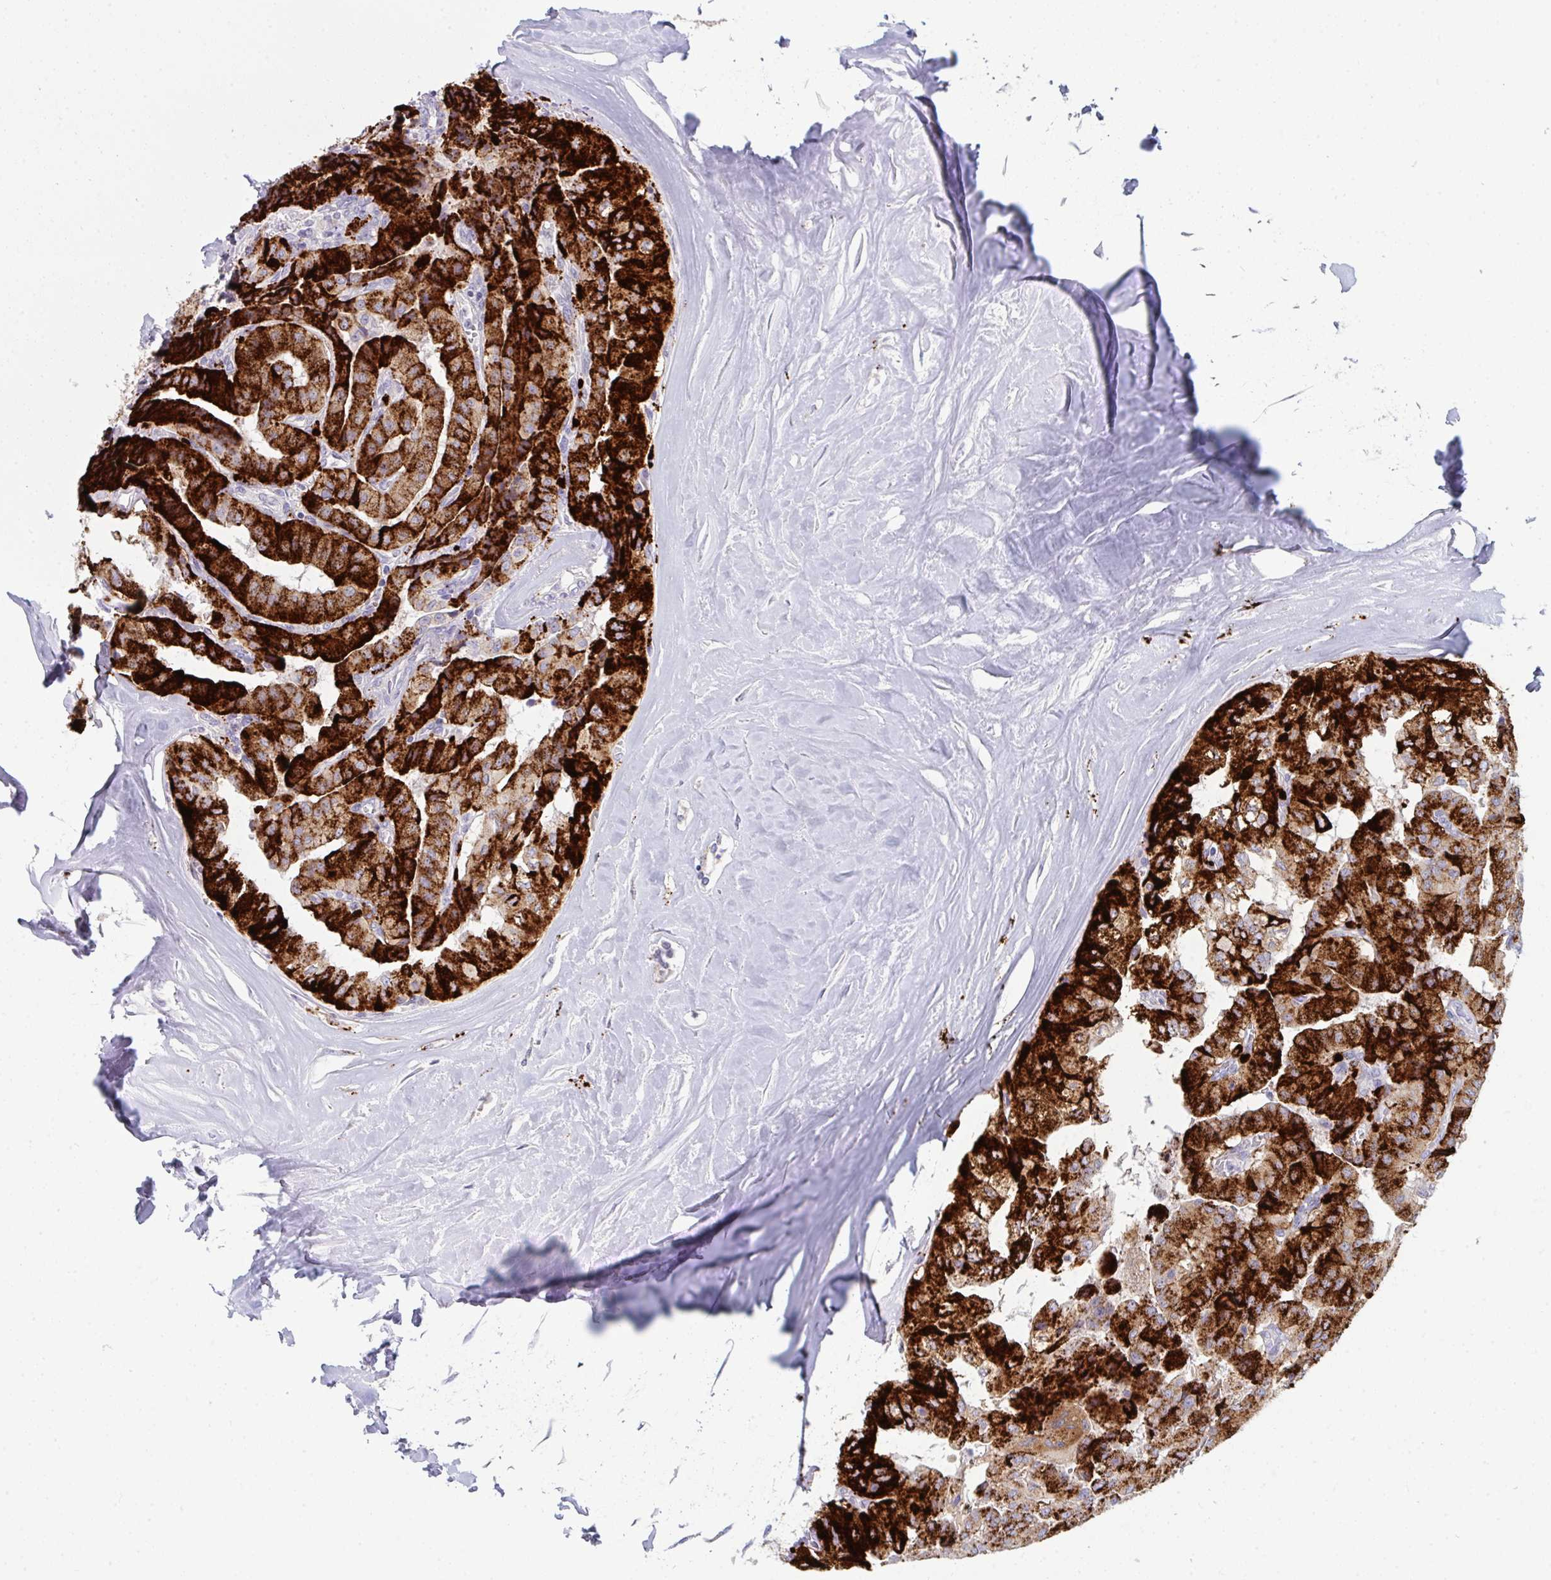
{"staining": {"intensity": "strong", "quantity": ">75%", "location": "cytoplasmic/membranous"}, "tissue": "thyroid cancer", "cell_type": "Tumor cells", "image_type": "cancer", "snomed": [{"axis": "morphology", "description": "Normal tissue, NOS"}, {"axis": "morphology", "description": "Papillary adenocarcinoma, NOS"}, {"axis": "topography", "description": "Thyroid gland"}], "caption": "Immunohistochemistry (DAB) staining of human thyroid cancer reveals strong cytoplasmic/membranous protein staining in approximately >75% of tumor cells.", "gene": "HGFAC", "patient": {"sex": "female", "age": 59}}